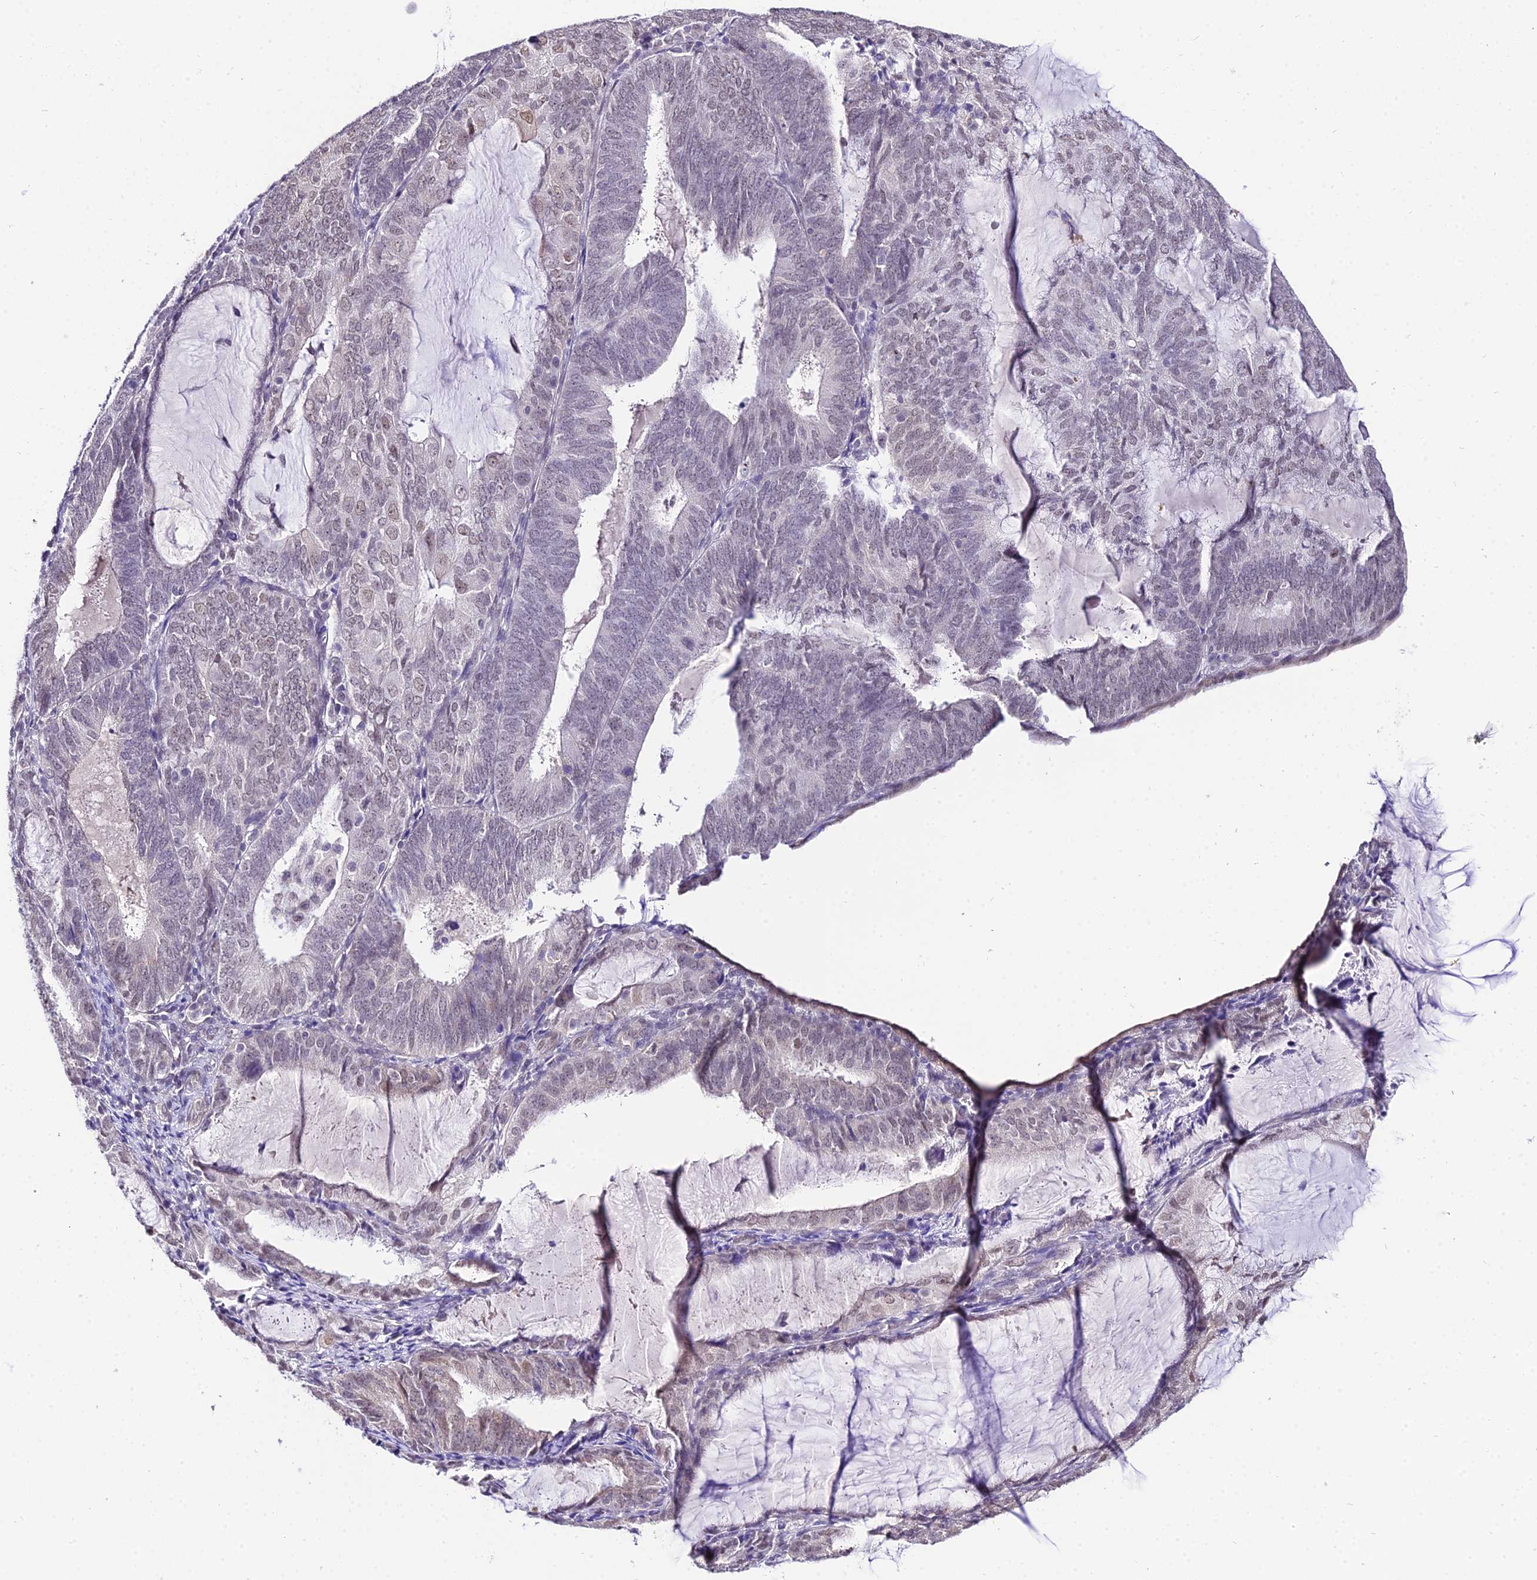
{"staining": {"intensity": "weak", "quantity": "<25%", "location": "nuclear"}, "tissue": "endometrial cancer", "cell_type": "Tumor cells", "image_type": "cancer", "snomed": [{"axis": "morphology", "description": "Adenocarcinoma, NOS"}, {"axis": "topography", "description": "Endometrium"}], "caption": "The photomicrograph displays no significant expression in tumor cells of endometrial cancer (adenocarcinoma).", "gene": "POLR2I", "patient": {"sex": "female", "age": 81}}